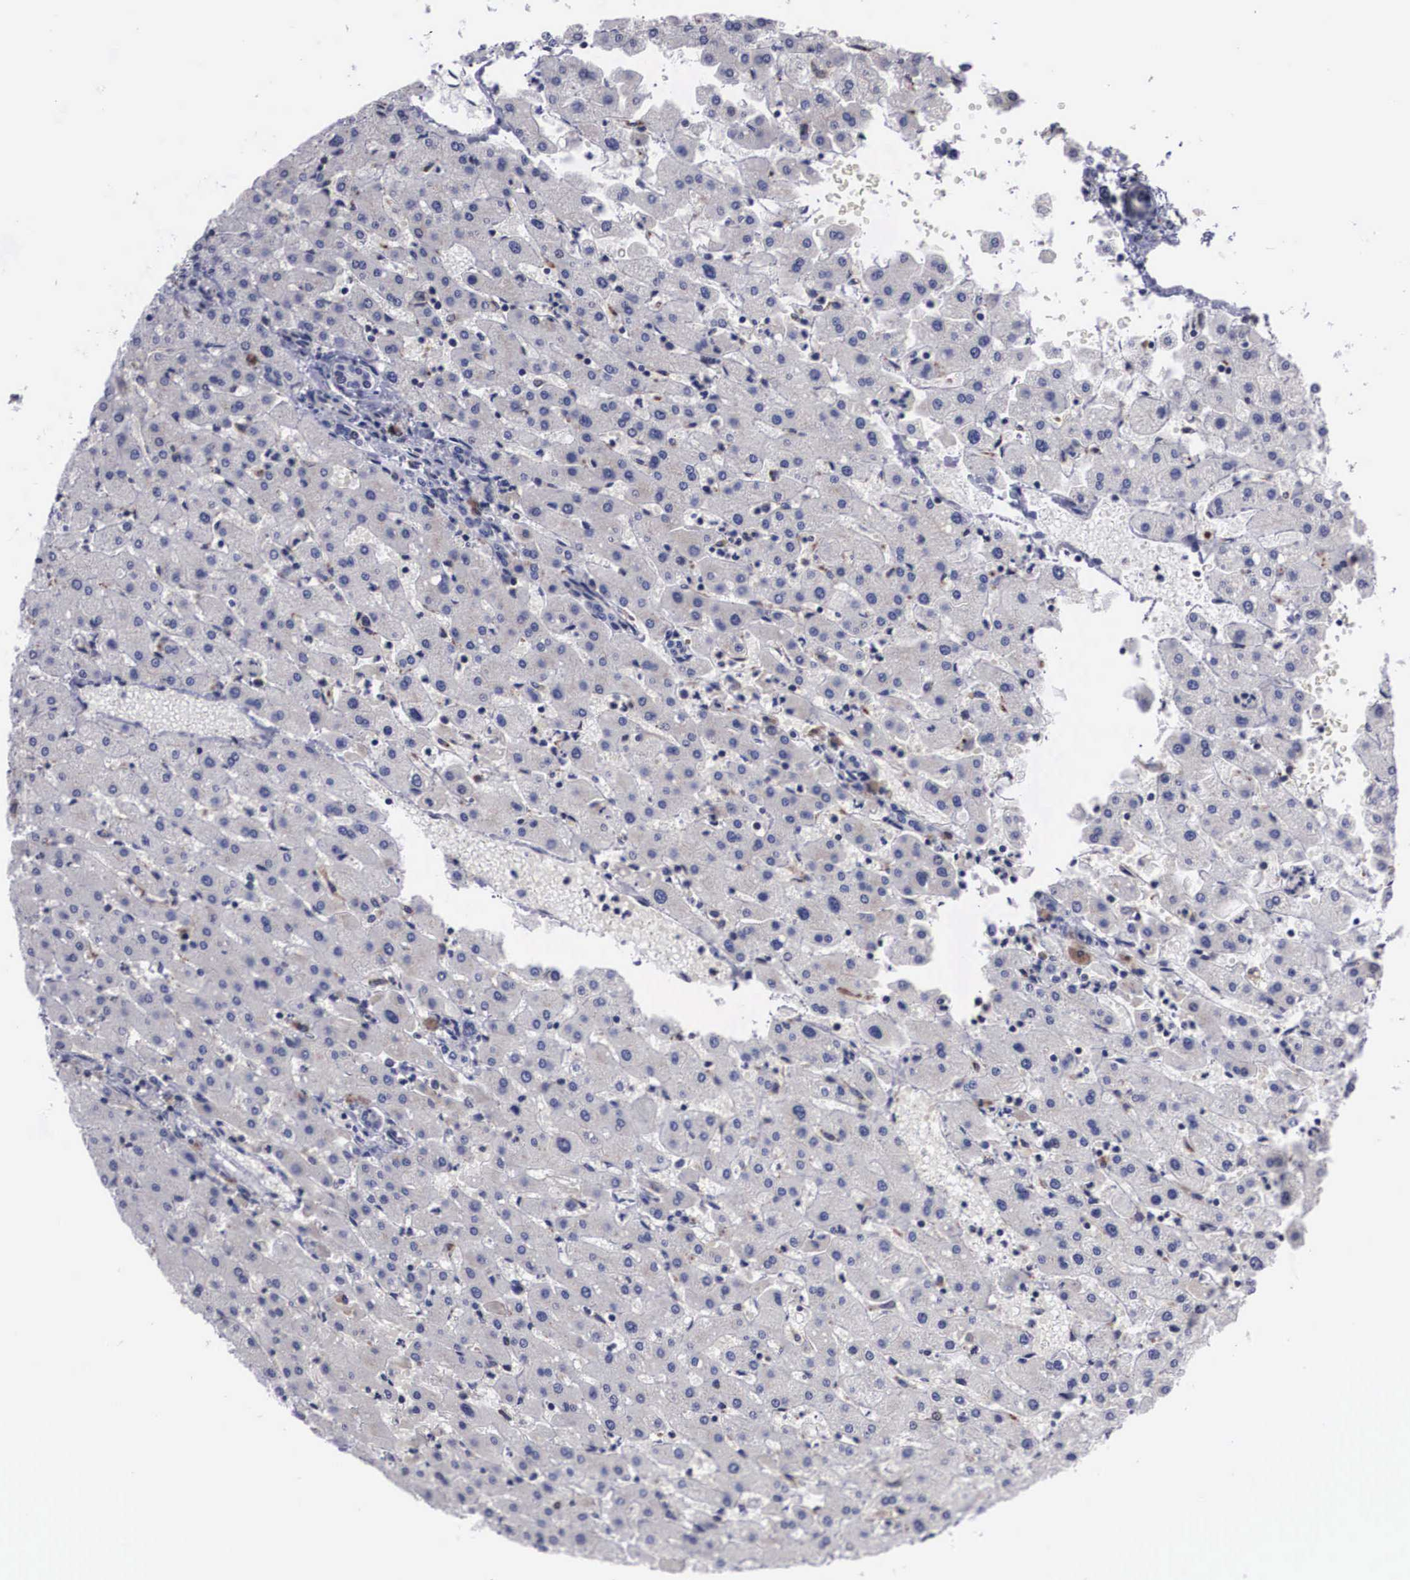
{"staining": {"intensity": "negative", "quantity": "none", "location": "none"}, "tissue": "liver", "cell_type": "Cholangiocytes", "image_type": "normal", "snomed": [{"axis": "morphology", "description": "Normal tissue, NOS"}, {"axis": "topography", "description": "Liver"}], "caption": "Photomicrograph shows no protein expression in cholangiocytes of benign liver.", "gene": "CRELD2", "patient": {"sex": "female", "age": 30}}